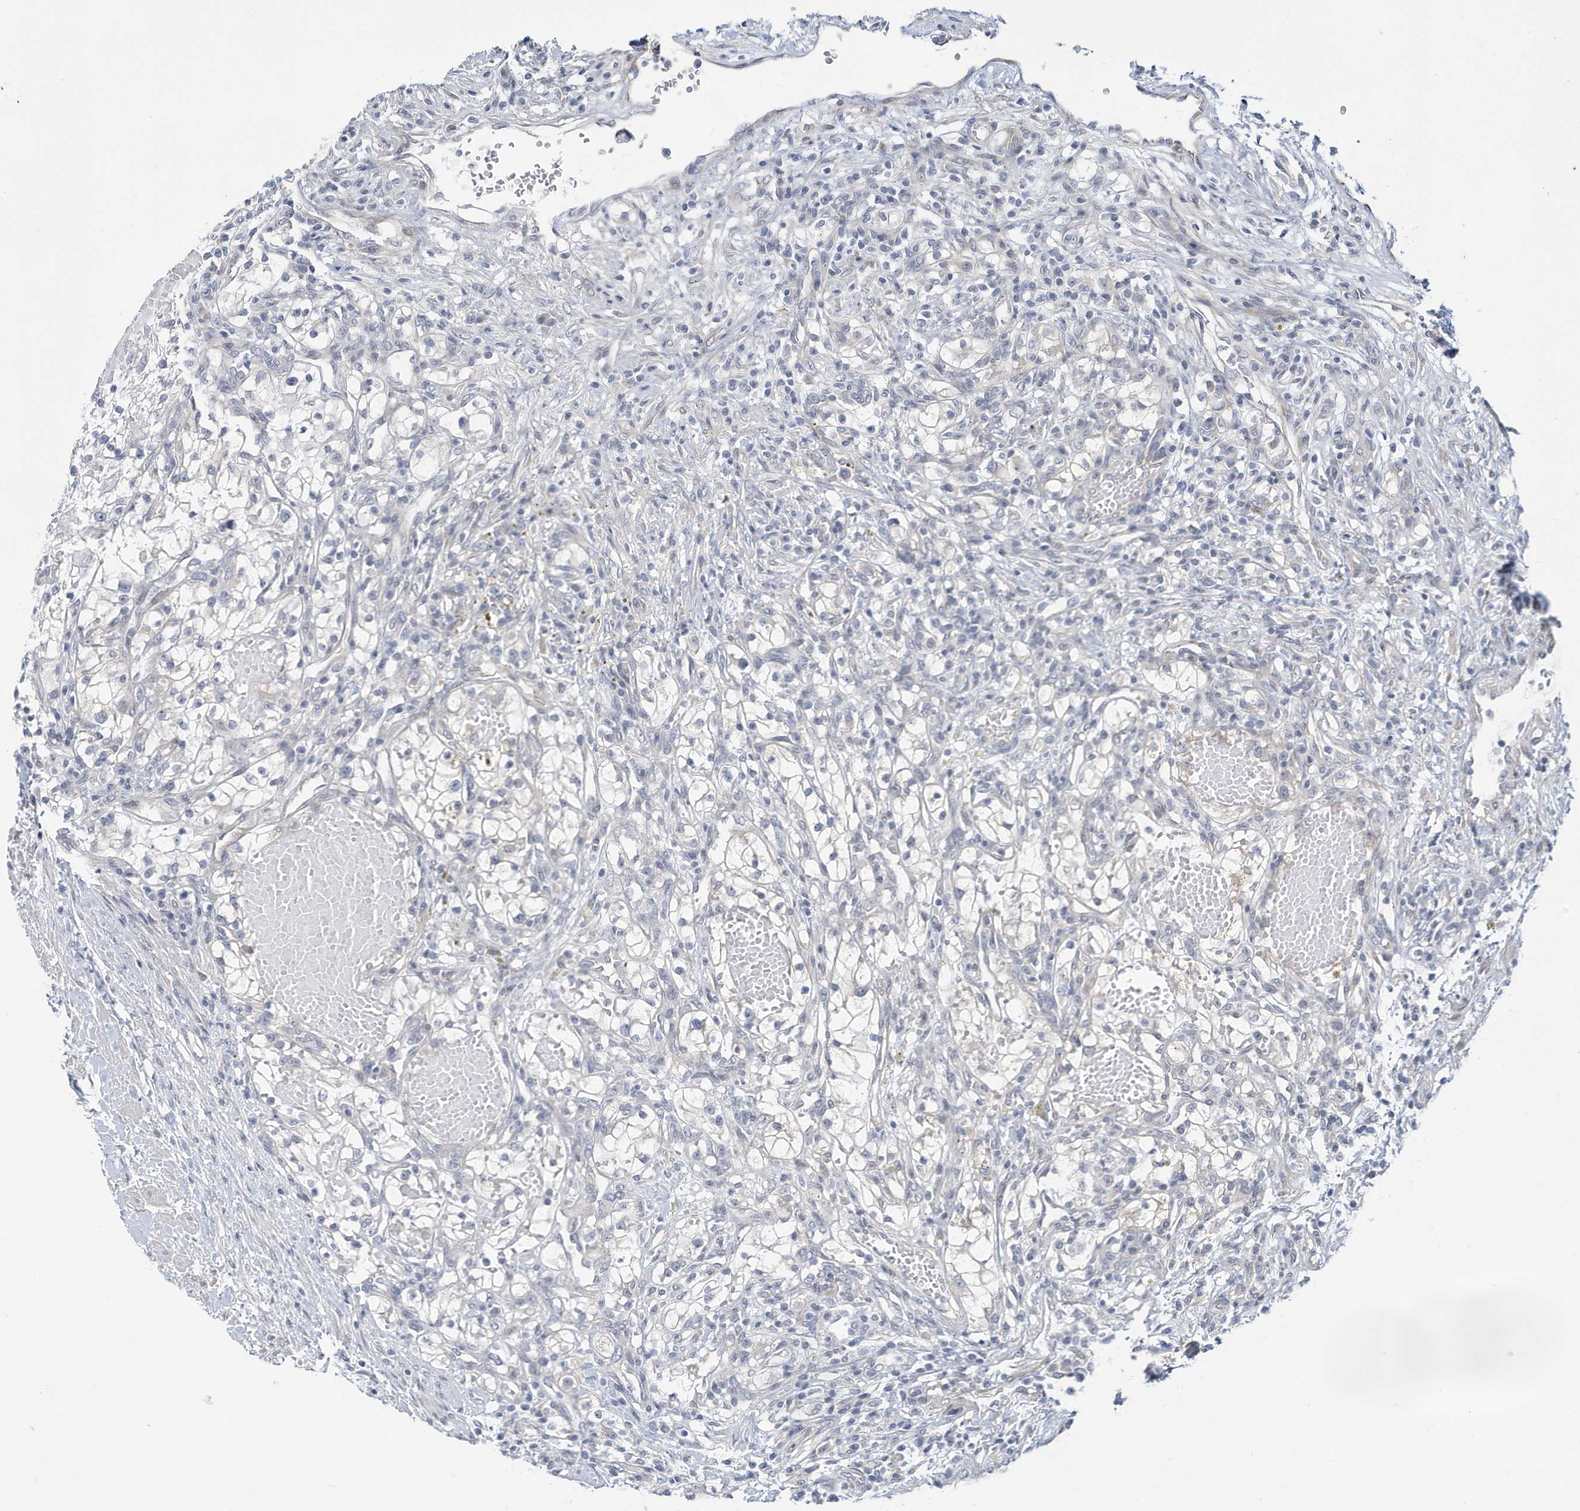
{"staining": {"intensity": "negative", "quantity": "none", "location": "none"}, "tissue": "renal cancer", "cell_type": "Tumor cells", "image_type": "cancer", "snomed": [{"axis": "morphology", "description": "Normal tissue, NOS"}, {"axis": "morphology", "description": "Adenocarcinoma, NOS"}, {"axis": "topography", "description": "Kidney"}], "caption": "Tumor cells show no significant expression in renal cancer (adenocarcinoma). (Brightfield microscopy of DAB (3,3'-diaminobenzidine) immunohistochemistry at high magnification).", "gene": "ZNF654", "patient": {"sex": "male", "age": 68}}